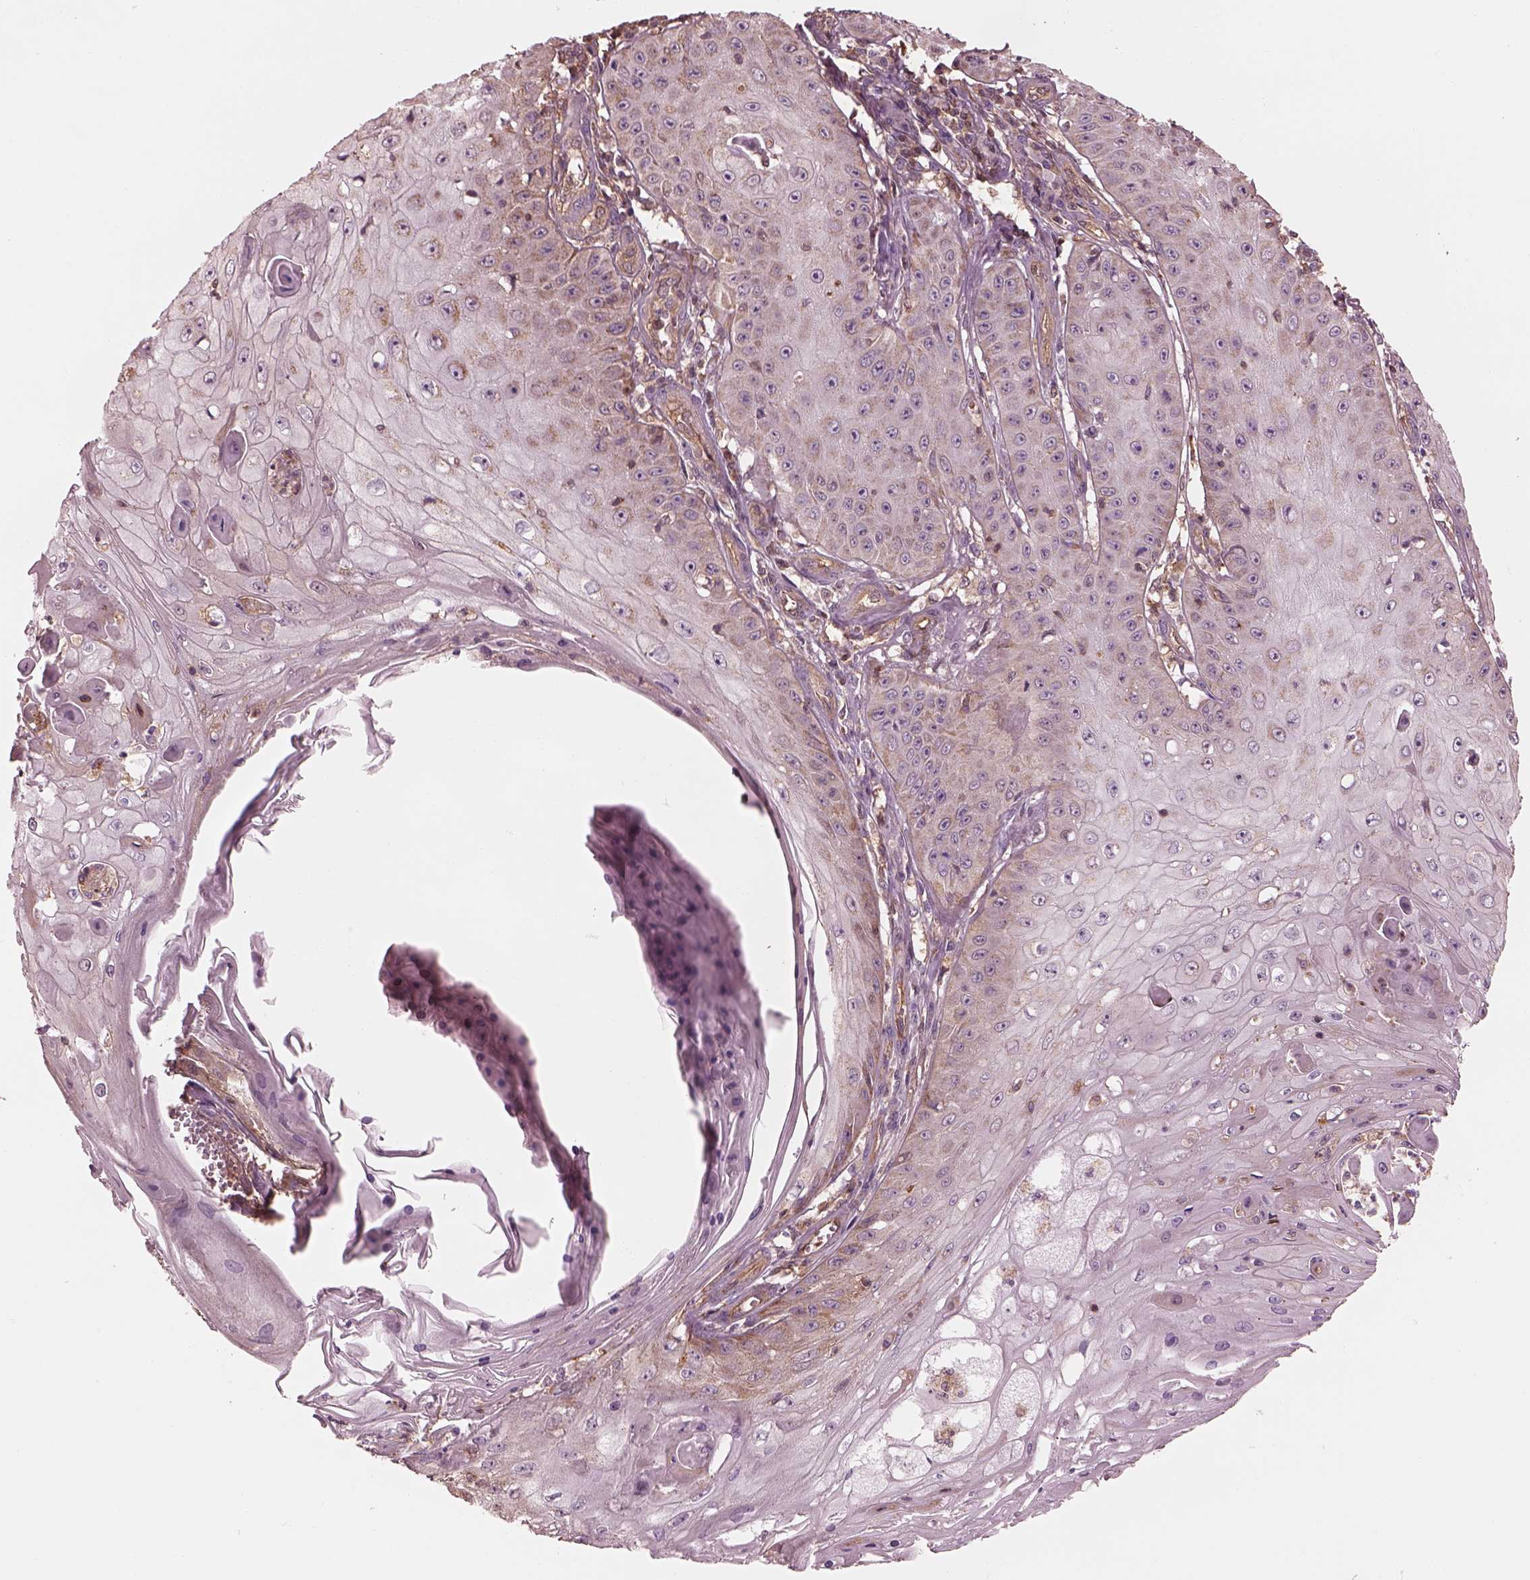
{"staining": {"intensity": "weak", "quantity": "25%-75%", "location": "cytoplasmic/membranous"}, "tissue": "skin cancer", "cell_type": "Tumor cells", "image_type": "cancer", "snomed": [{"axis": "morphology", "description": "Squamous cell carcinoma, NOS"}, {"axis": "topography", "description": "Skin"}], "caption": "High-power microscopy captured an IHC image of skin cancer, revealing weak cytoplasmic/membranous staining in approximately 25%-75% of tumor cells.", "gene": "STK33", "patient": {"sex": "male", "age": 70}}